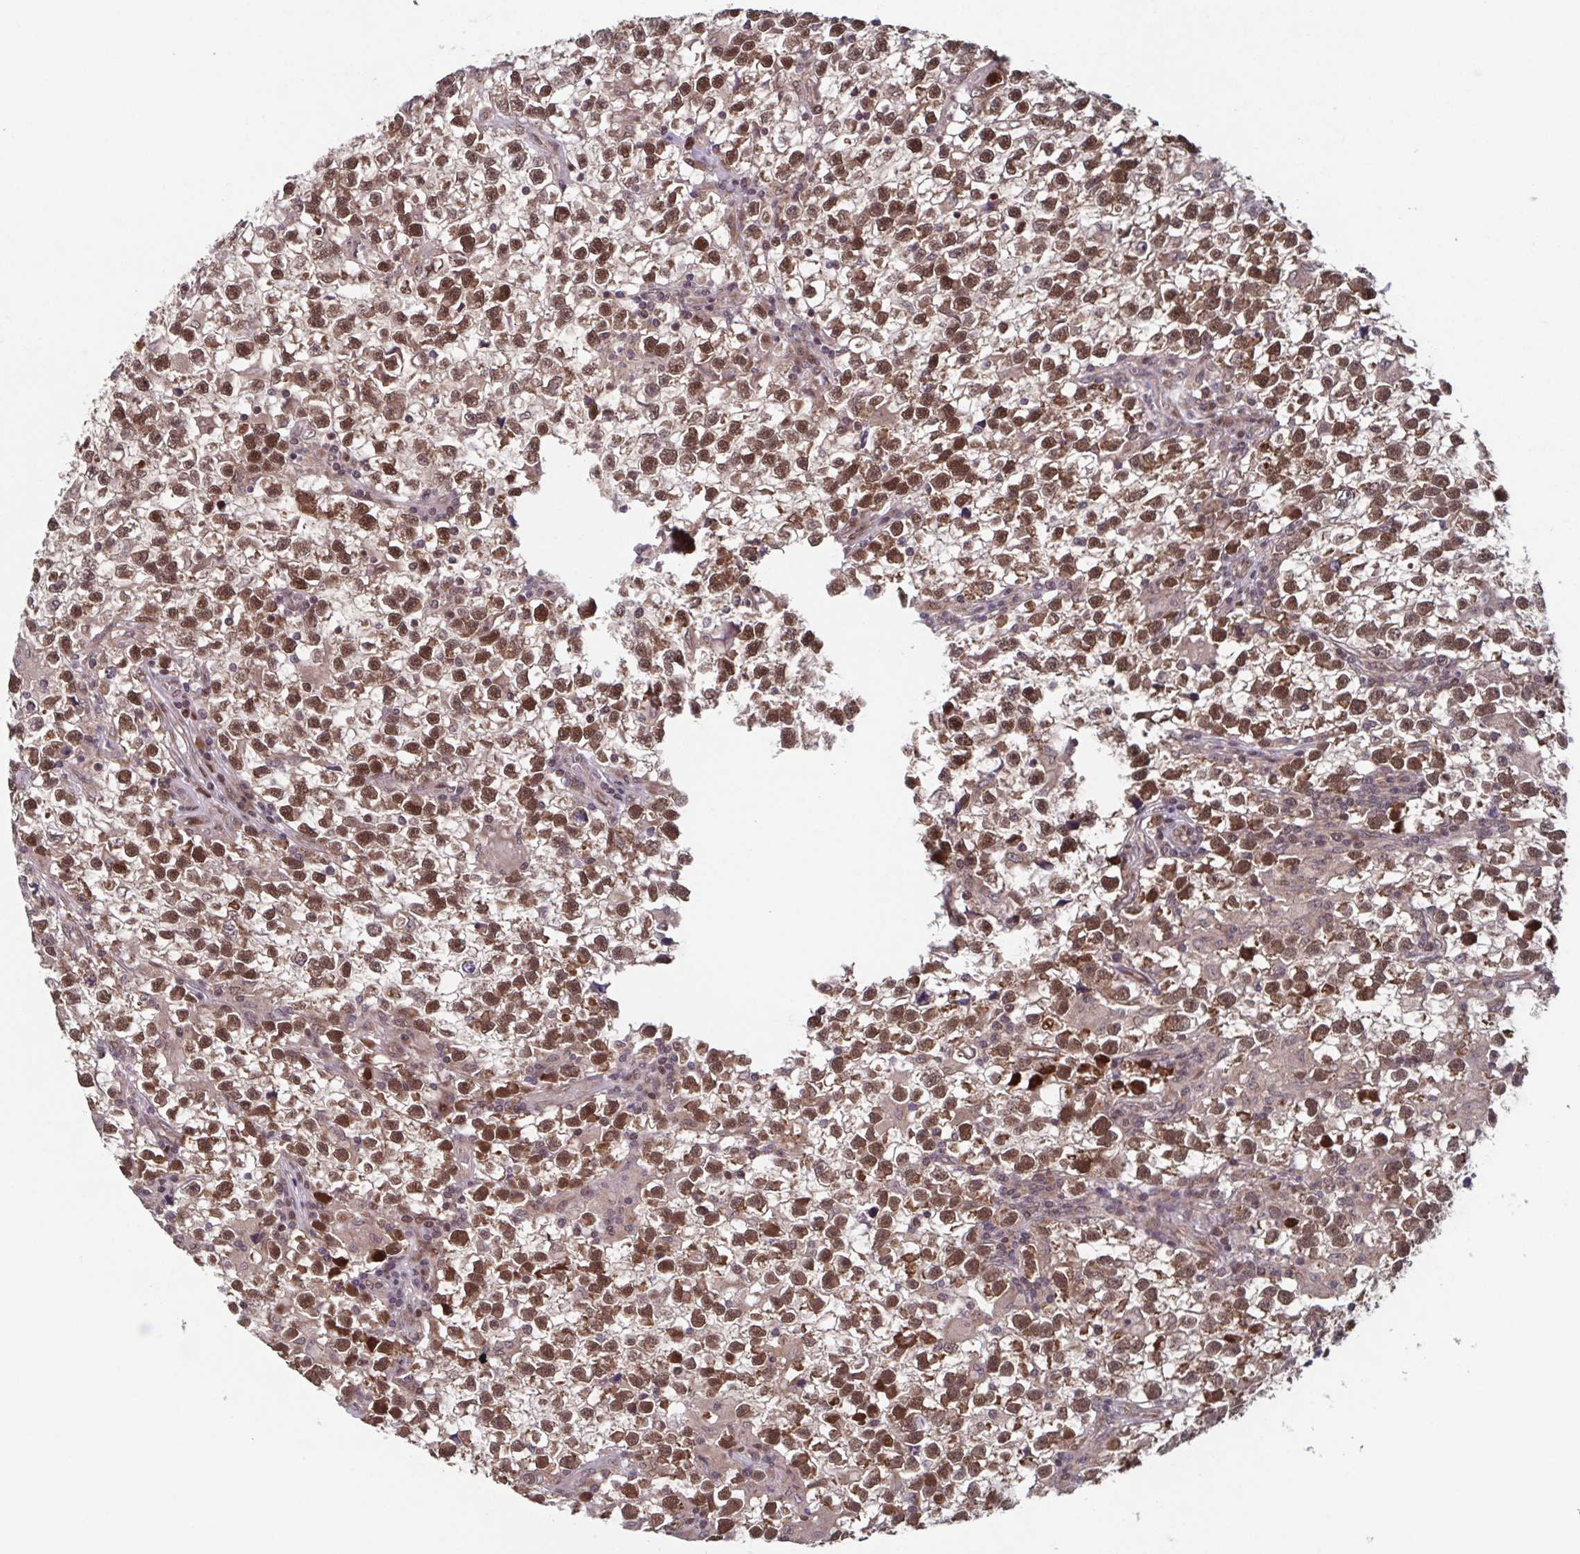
{"staining": {"intensity": "moderate", "quantity": ">75%", "location": "cytoplasmic/membranous,nuclear"}, "tissue": "testis cancer", "cell_type": "Tumor cells", "image_type": "cancer", "snomed": [{"axis": "morphology", "description": "Seminoma, NOS"}, {"axis": "topography", "description": "Testis"}], "caption": "A brown stain highlights moderate cytoplasmic/membranous and nuclear expression of a protein in human testis cancer (seminoma) tumor cells. The staining was performed using DAB, with brown indicating positive protein expression. Nuclei are stained blue with hematoxylin.", "gene": "TTC19", "patient": {"sex": "male", "age": 31}}